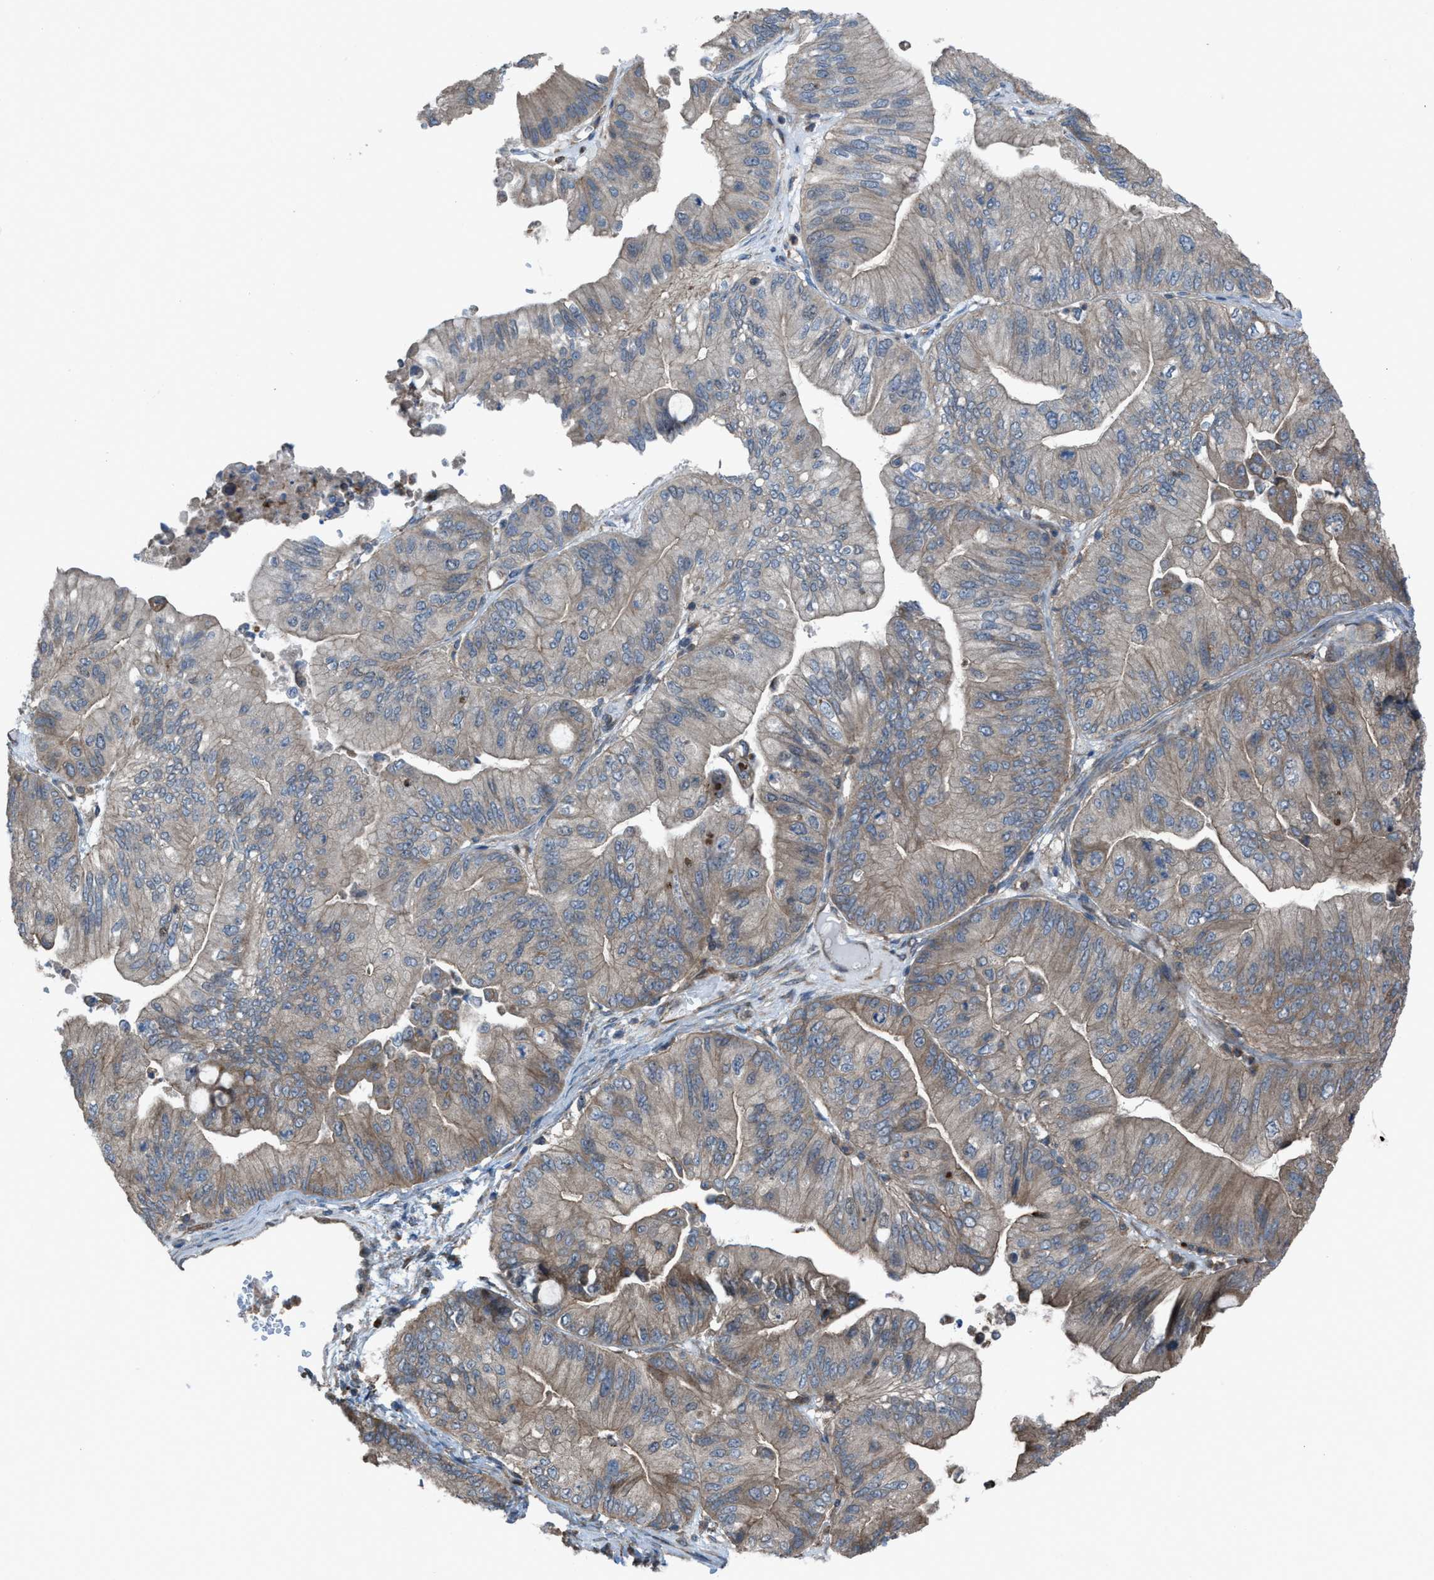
{"staining": {"intensity": "weak", "quantity": "25%-75%", "location": "cytoplasmic/membranous"}, "tissue": "ovarian cancer", "cell_type": "Tumor cells", "image_type": "cancer", "snomed": [{"axis": "morphology", "description": "Cystadenocarcinoma, mucinous, NOS"}, {"axis": "topography", "description": "Ovary"}], "caption": "Human ovarian cancer (mucinous cystadenocarcinoma) stained for a protein (brown) displays weak cytoplasmic/membranous positive staining in about 25%-75% of tumor cells.", "gene": "PLAA", "patient": {"sex": "female", "age": 61}}